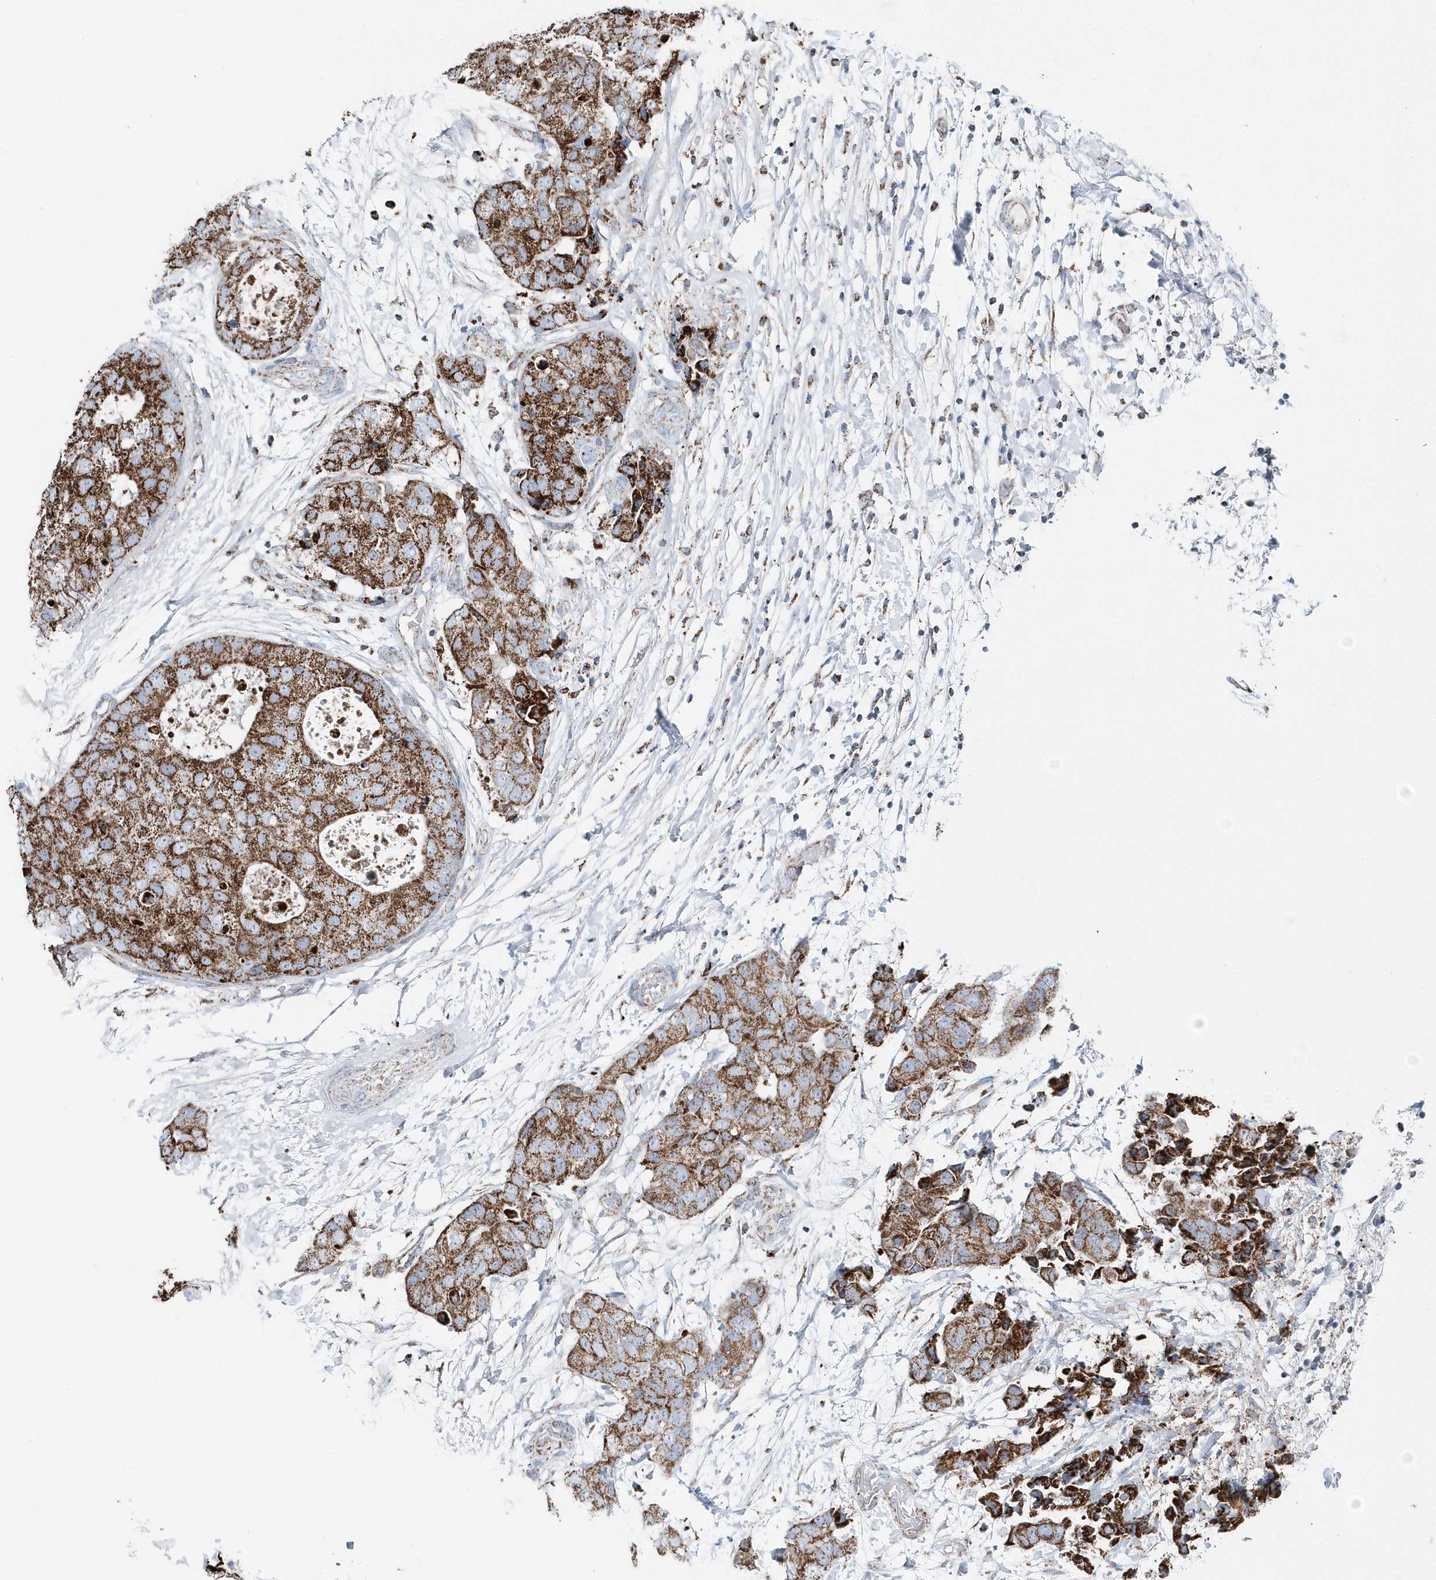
{"staining": {"intensity": "strong", "quantity": ">75%", "location": "cytoplasmic/membranous"}, "tissue": "breast cancer", "cell_type": "Tumor cells", "image_type": "cancer", "snomed": [{"axis": "morphology", "description": "Duct carcinoma"}, {"axis": "topography", "description": "Breast"}], "caption": "Immunohistochemistry (IHC) micrograph of human breast cancer stained for a protein (brown), which shows high levels of strong cytoplasmic/membranous expression in approximately >75% of tumor cells.", "gene": "TMCO6", "patient": {"sex": "female", "age": 62}}